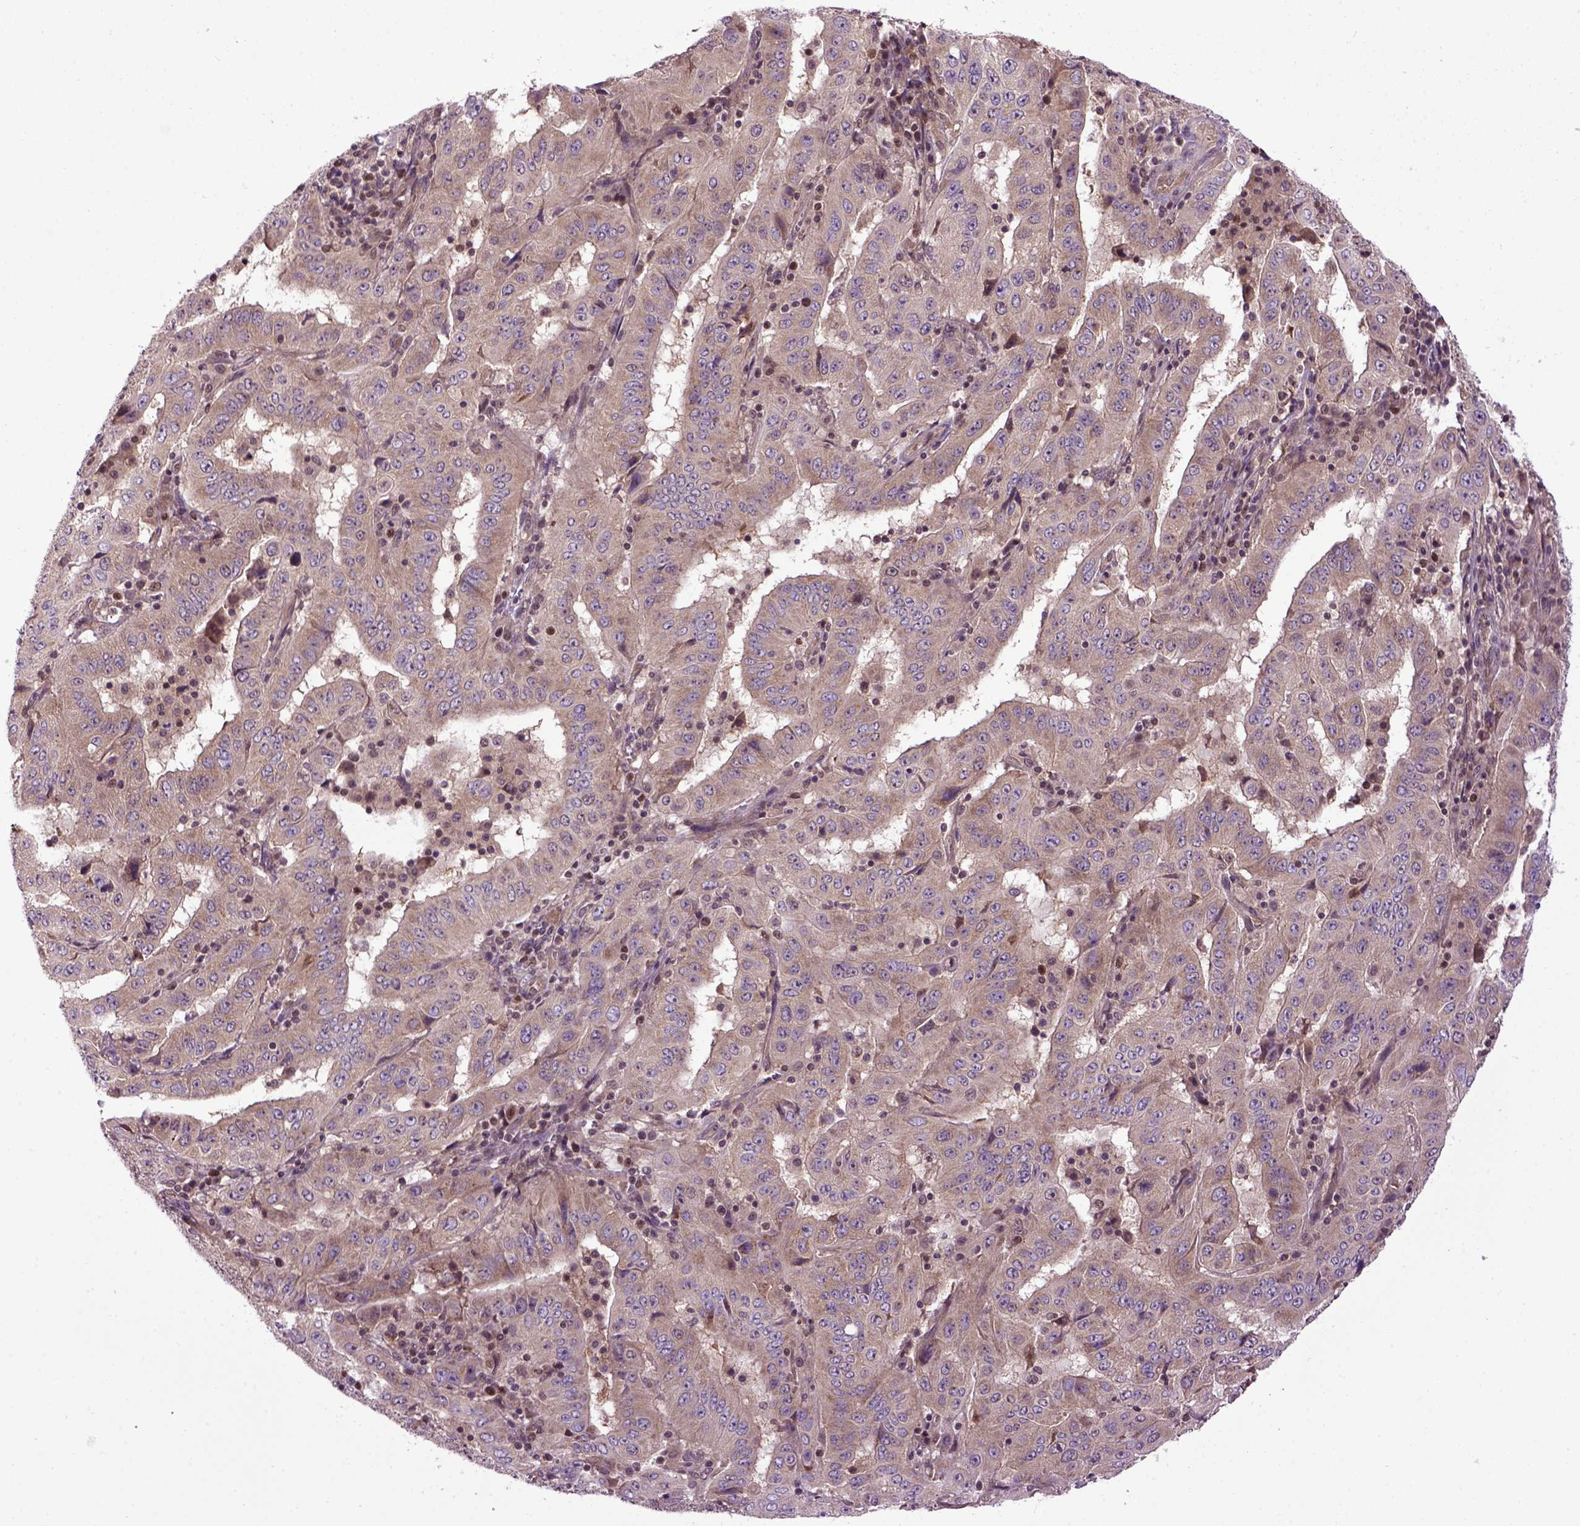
{"staining": {"intensity": "moderate", "quantity": ">75%", "location": "cytoplasmic/membranous"}, "tissue": "pancreatic cancer", "cell_type": "Tumor cells", "image_type": "cancer", "snomed": [{"axis": "morphology", "description": "Adenocarcinoma, NOS"}, {"axis": "topography", "description": "Pancreas"}], "caption": "Human pancreatic cancer stained for a protein (brown) displays moderate cytoplasmic/membranous positive staining in about >75% of tumor cells.", "gene": "WDR48", "patient": {"sex": "male", "age": 63}}